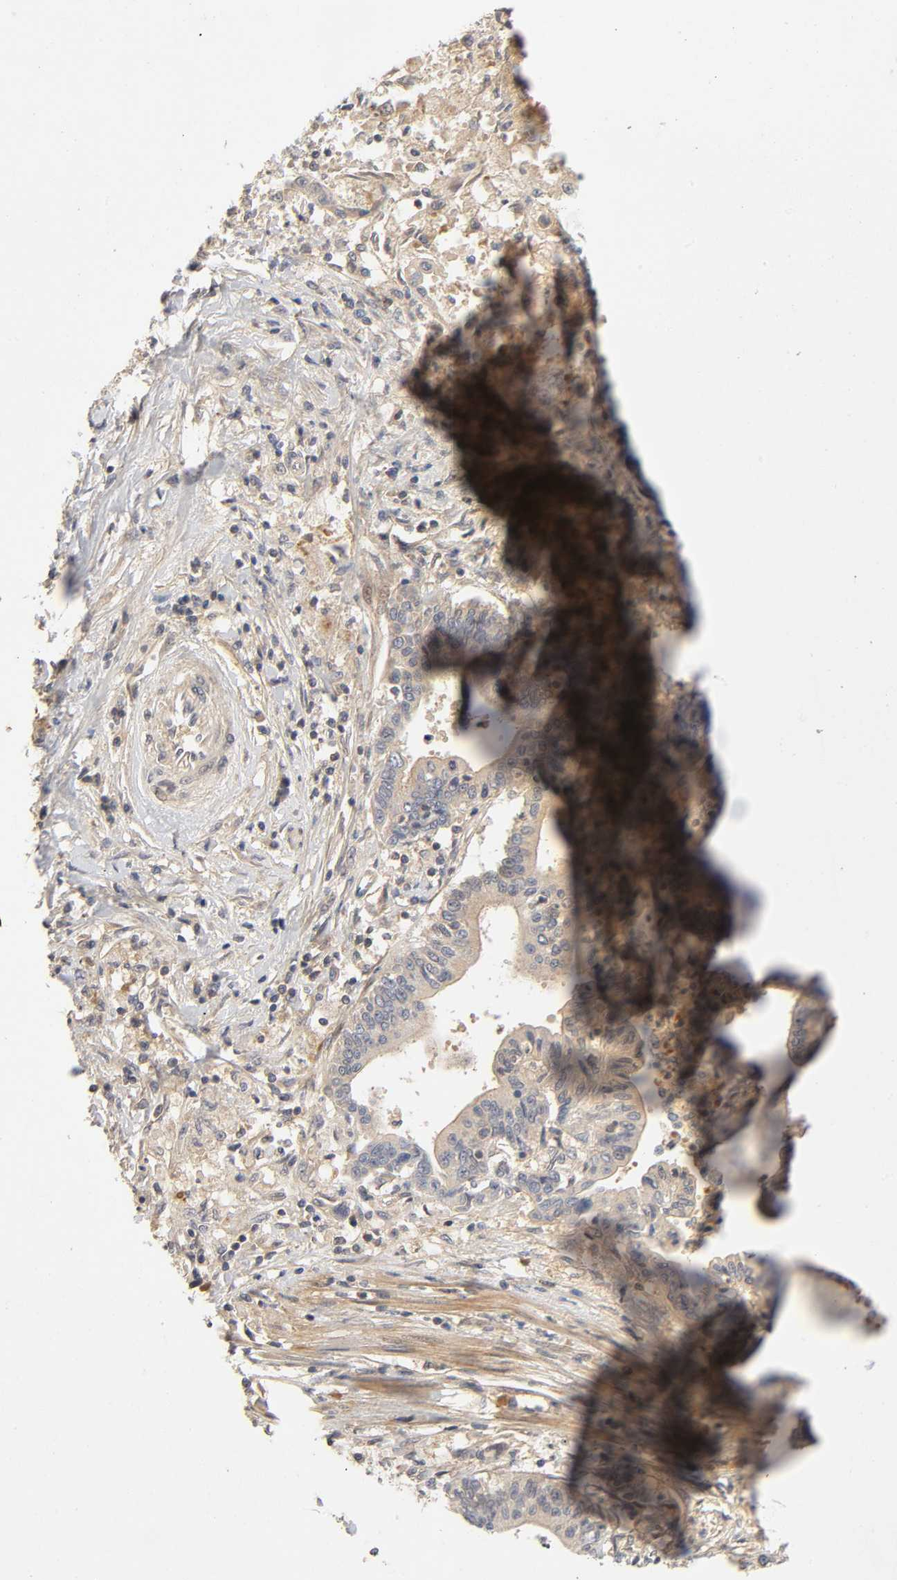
{"staining": {"intensity": "weak", "quantity": "25%-75%", "location": "cytoplasmic/membranous"}, "tissue": "pancreatic cancer", "cell_type": "Tumor cells", "image_type": "cancer", "snomed": [{"axis": "morphology", "description": "Adenocarcinoma, NOS"}, {"axis": "topography", "description": "Pancreas"}], "caption": "The micrograph demonstrates immunohistochemical staining of pancreatic cancer (adenocarcinoma). There is weak cytoplasmic/membranous staining is appreciated in about 25%-75% of tumor cells.", "gene": "CPB2", "patient": {"sex": "female", "age": 48}}